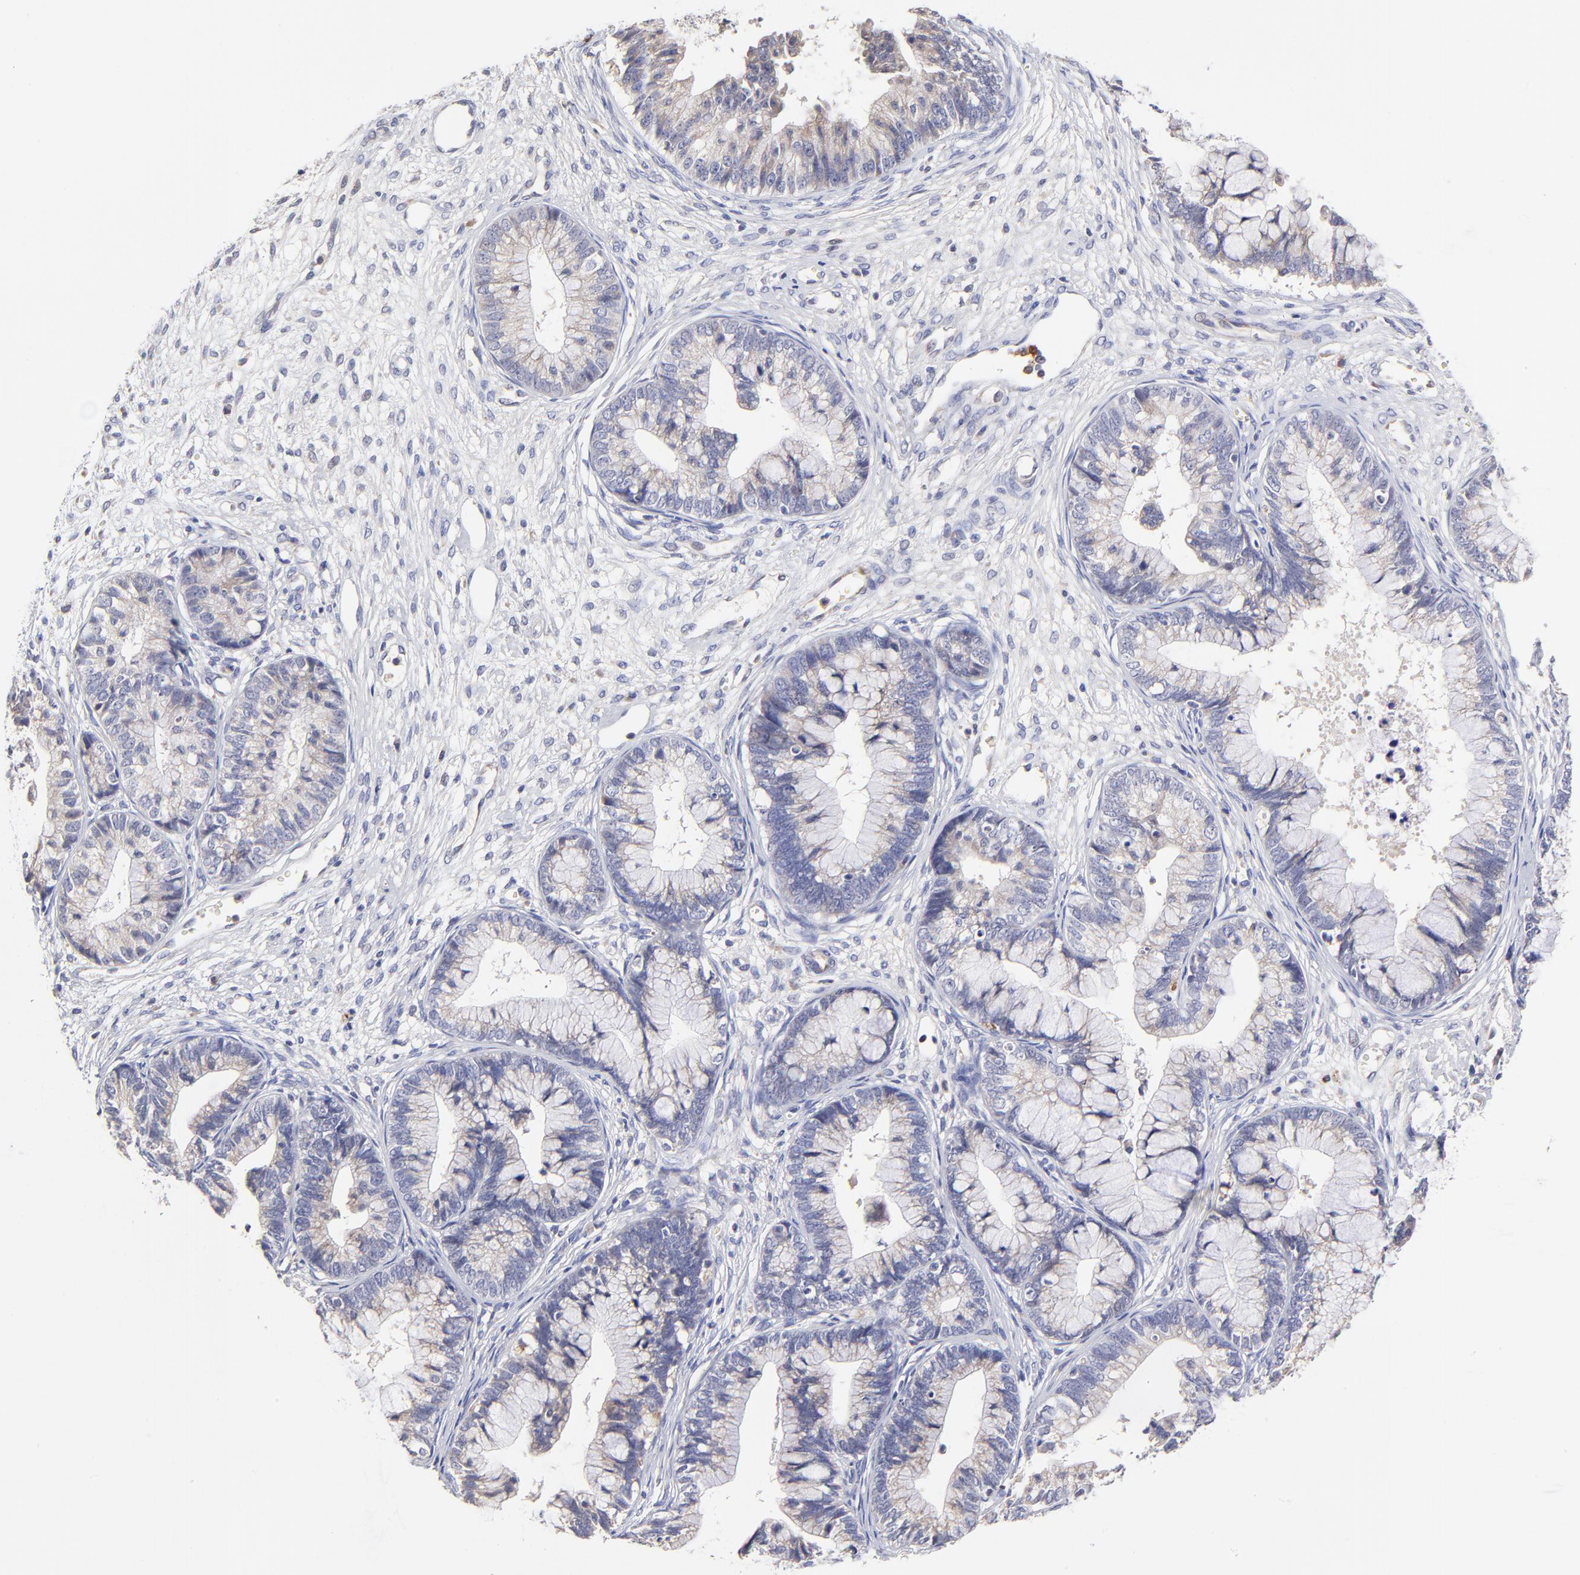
{"staining": {"intensity": "weak", "quantity": "25%-75%", "location": "cytoplasmic/membranous"}, "tissue": "cervical cancer", "cell_type": "Tumor cells", "image_type": "cancer", "snomed": [{"axis": "morphology", "description": "Adenocarcinoma, NOS"}, {"axis": "topography", "description": "Cervix"}], "caption": "Cervical cancer stained for a protein (brown) displays weak cytoplasmic/membranous positive expression in approximately 25%-75% of tumor cells.", "gene": "GCSAM", "patient": {"sex": "female", "age": 44}}